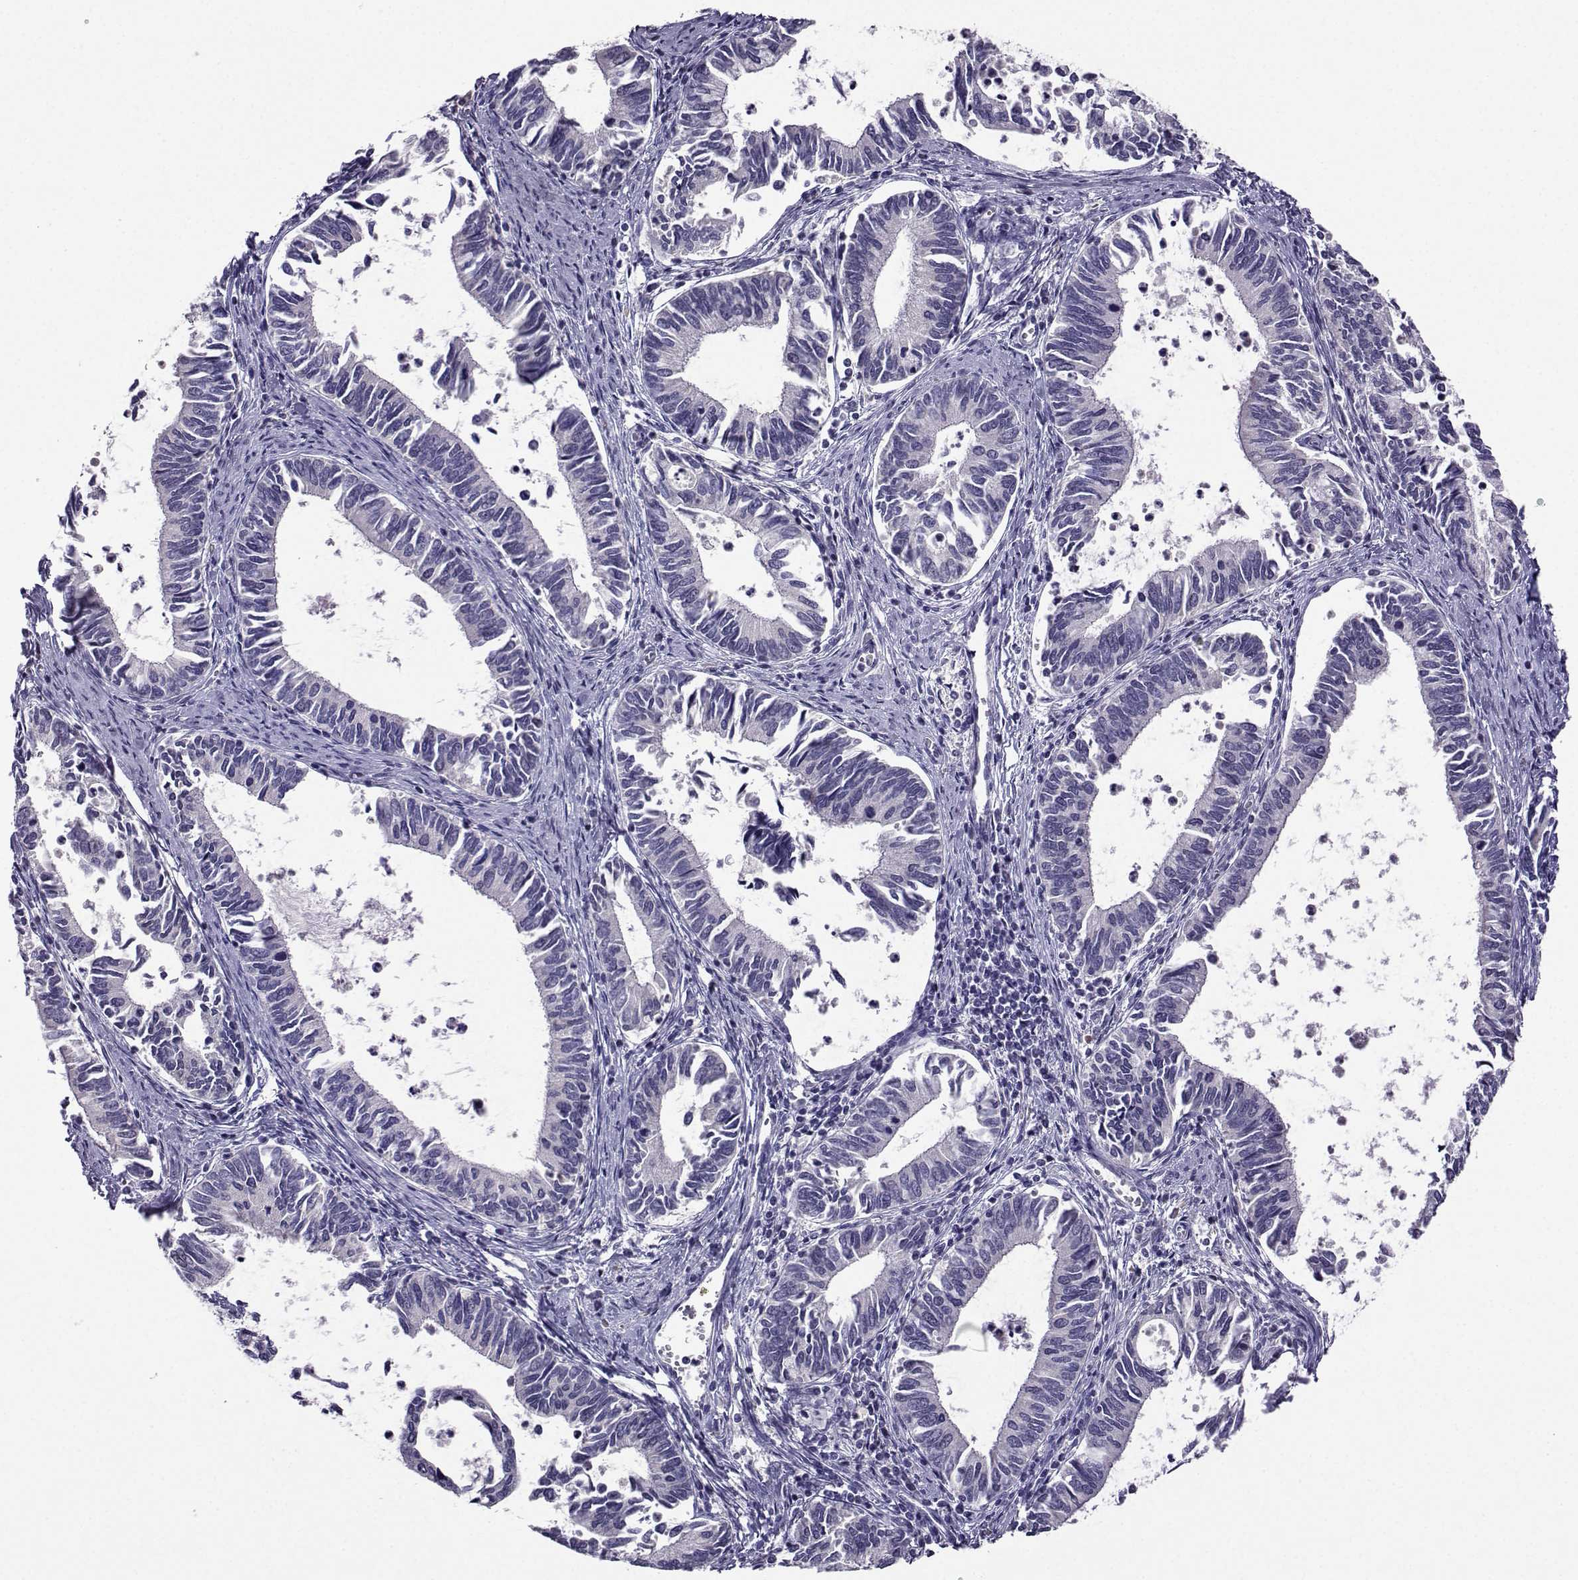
{"staining": {"intensity": "negative", "quantity": "none", "location": "none"}, "tissue": "cervical cancer", "cell_type": "Tumor cells", "image_type": "cancer", "snomed": [{"axis": "morphology", "description": "Adenocarcinoma, NOS"}, {"axis": "topography", "description": "Cervix"}], "caption": "This is a histopathology image of immunohistochemistry staining of cervical cancer, which shows no expression in tumor cells. Nuclei are stained in blue.", "gene": "DDX20", "patient": {"sex": "female", "age": 42}}